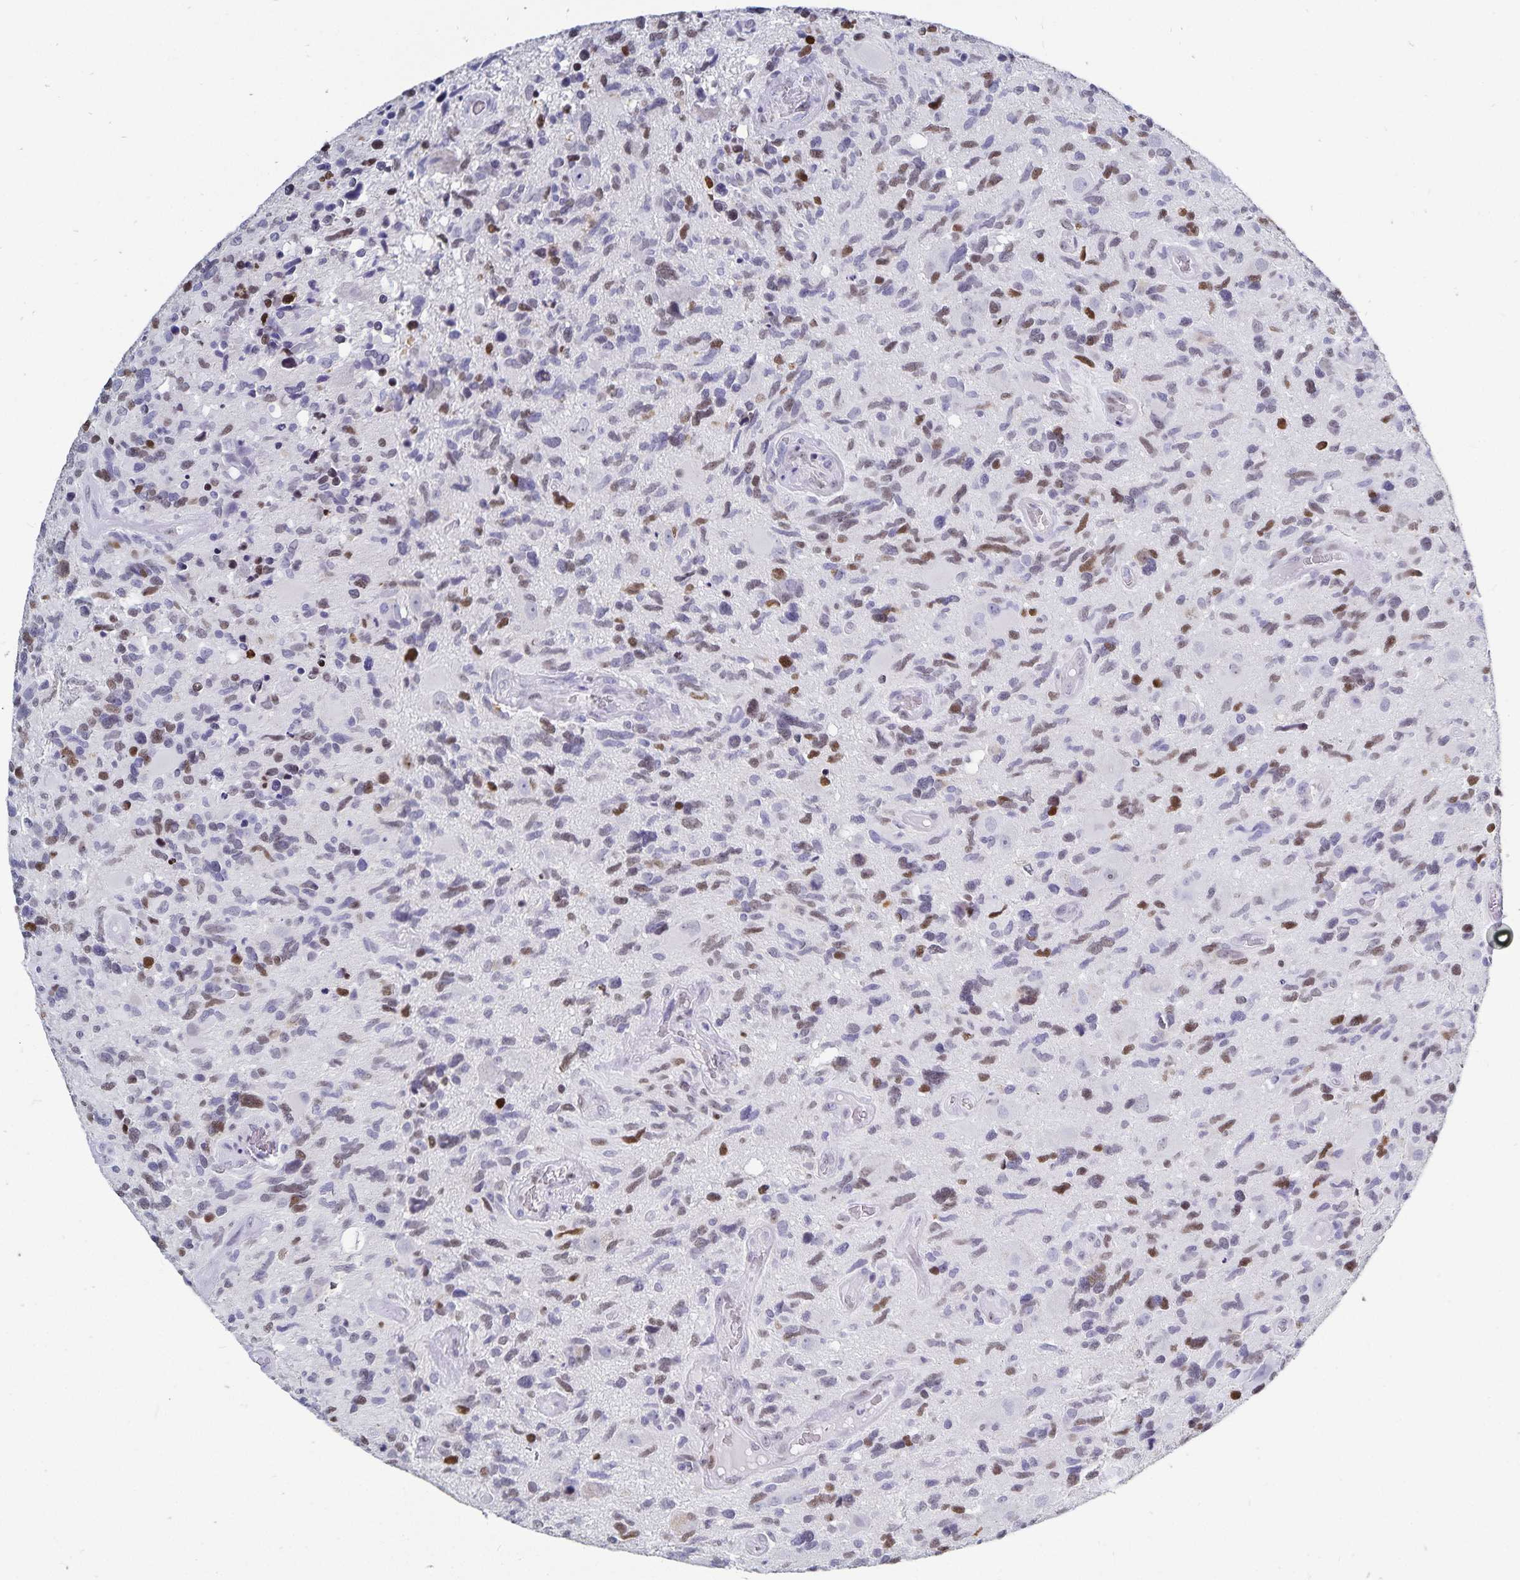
{"staining": {"intensity": "moderate", "quantity": "25%-75%", "location": "nuclear"}, "tissue": "glioma", "cell_type": "Tumor cells", "image_type": "cancer", "snomed": [{"axis": "morphology", "description": "Glioma, malignant, High grade"}, {"axis": "topography", "description": "Brain"}], "caption": "Protein expression analysis of human glioma reveals moderate nuclear expression in about 25%-75% of tumor cells.", "gene": "HMGB3", "patient": {"sex": "male", "age": 49}}